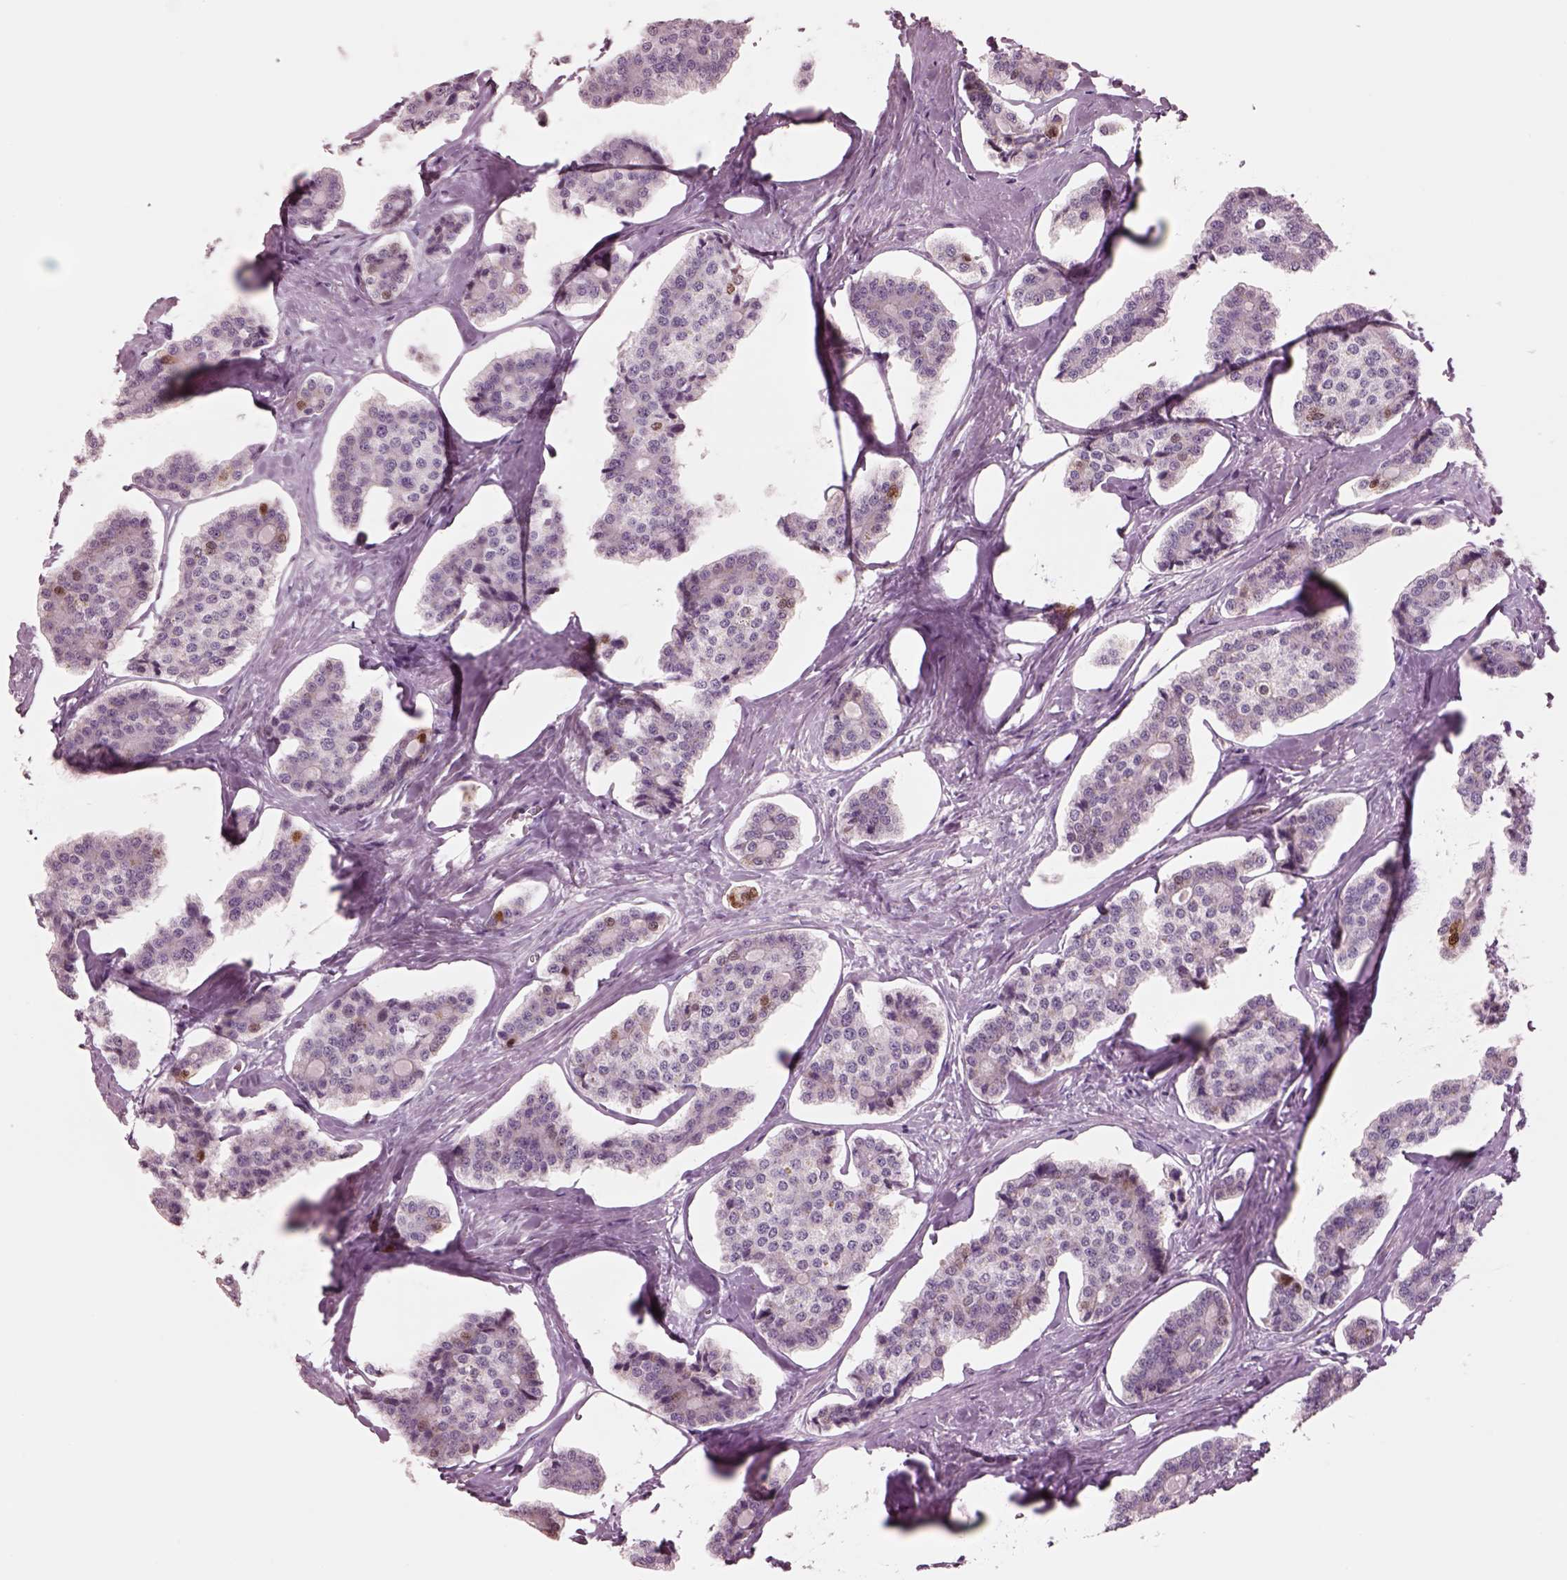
{"staining": {"intensity": "strong", "quantity": "<25%", "location": "nuclear"}, "tissue": "carcinoid", "cell_type": "Tumor cells", "image_type": "cancer", "snomed": [{"axis": "morphology", "description": "Carcinoid, malignant, NOS"}, {"axis": "topography", "description": "Small intestine"}], "caption": "An immunohistochemistry histopathology image of neoplastic tissue is shown. Protein staining in brown highlights strong nuclear positivity in carcinoid (malignant) within tumor cells.", "gene": "SOX9", "patient": {"sex": "female", "age": 65}}